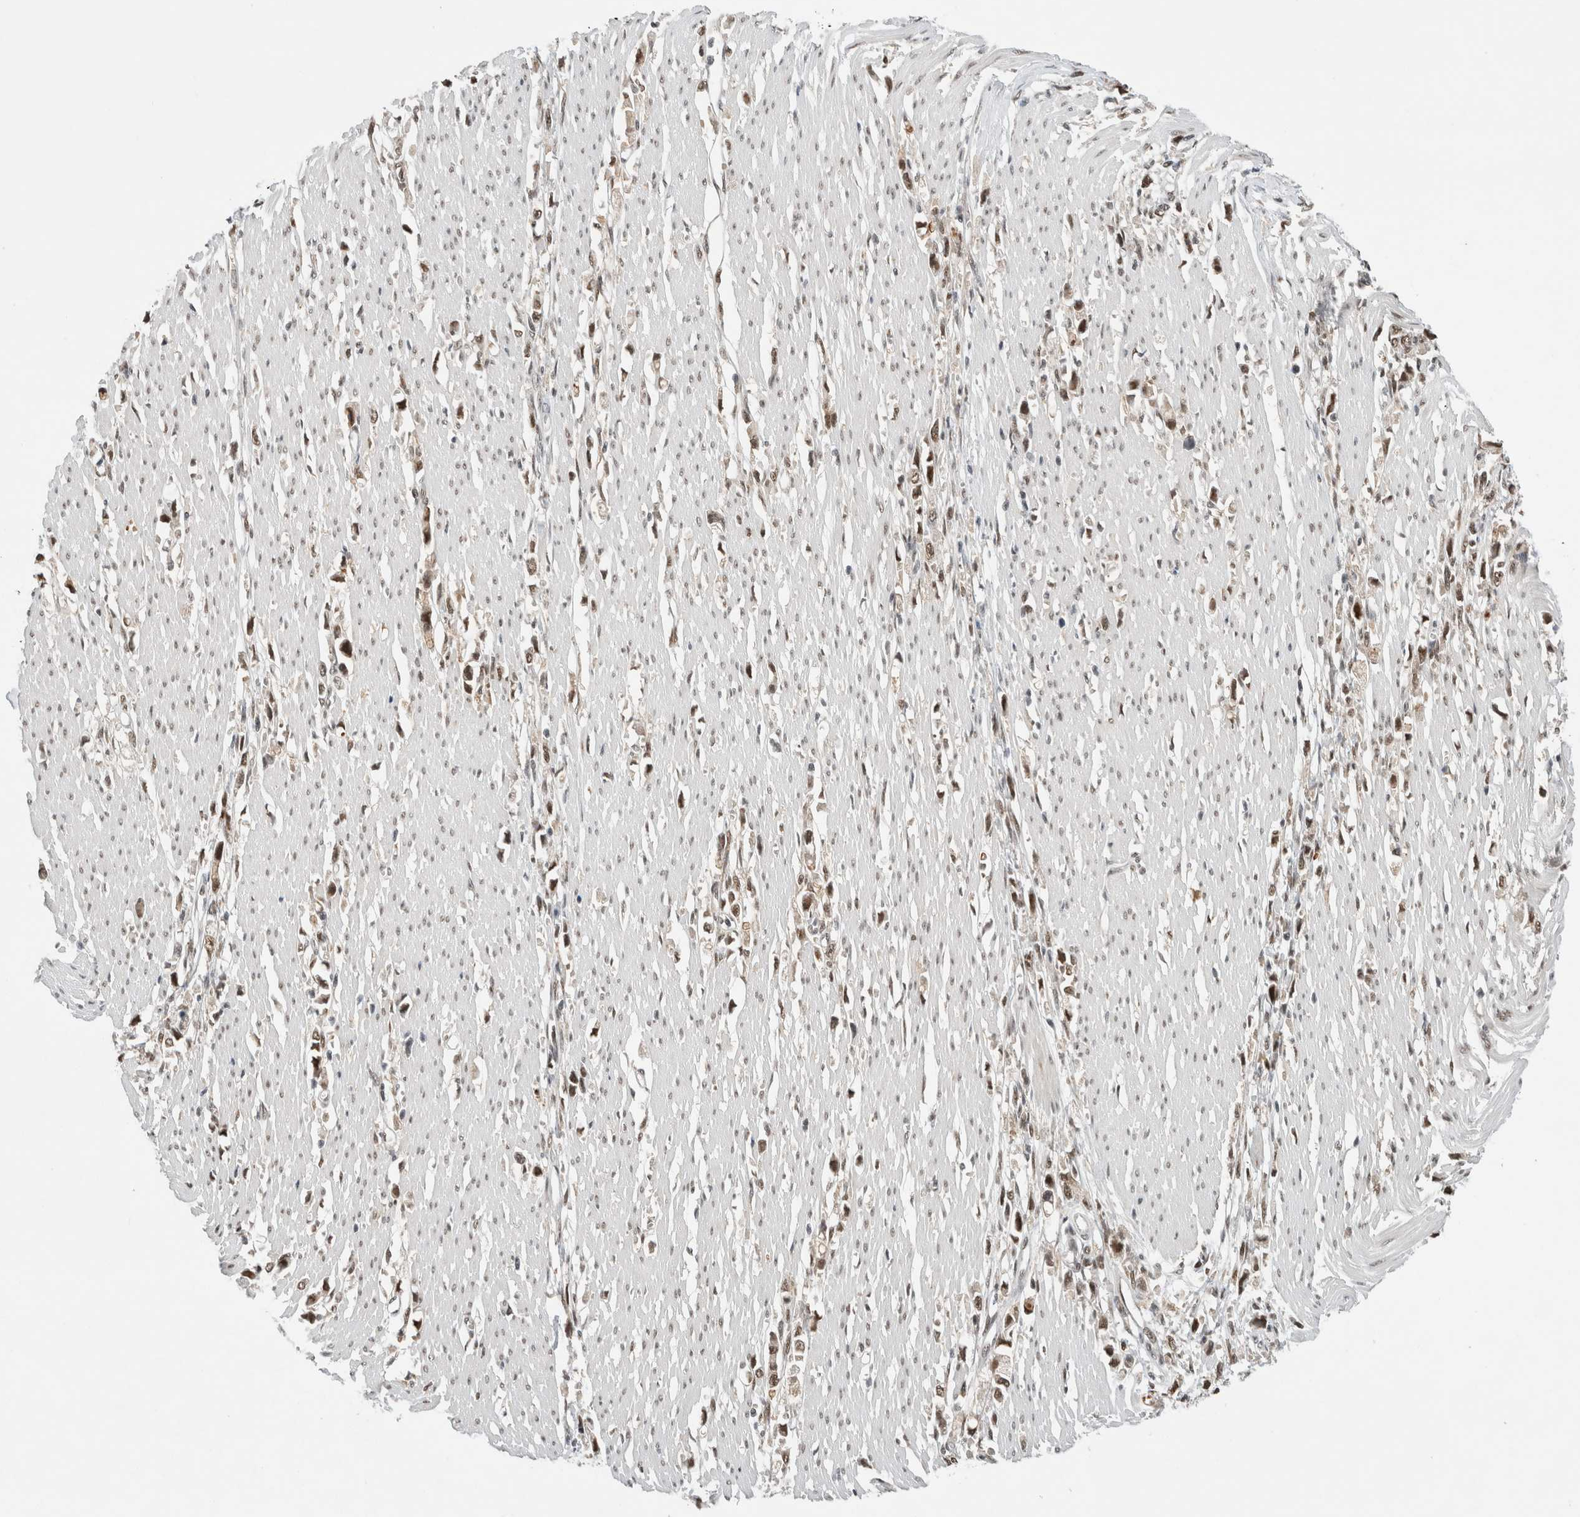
{"staining": {"intensity": "moderate", "quantity": ">75%", "location": "nuclear"}, "tissue": "stomach cancer", "cell_type": "Tumor cells", "image_type": "cancer", "snomed": [{"axis": "morphology", "description": "Adenocarcinoma, NOS"}, {"axis": "topography", "description": "Stomach"}], "caption": "Stomach adenocarcinoma stained with a brown dye exhibits moderate nuclear positive staining in about >75% of tumor cells.", "gene": "NCAPG2", "patient": {"sex": "female", "age": 59}}